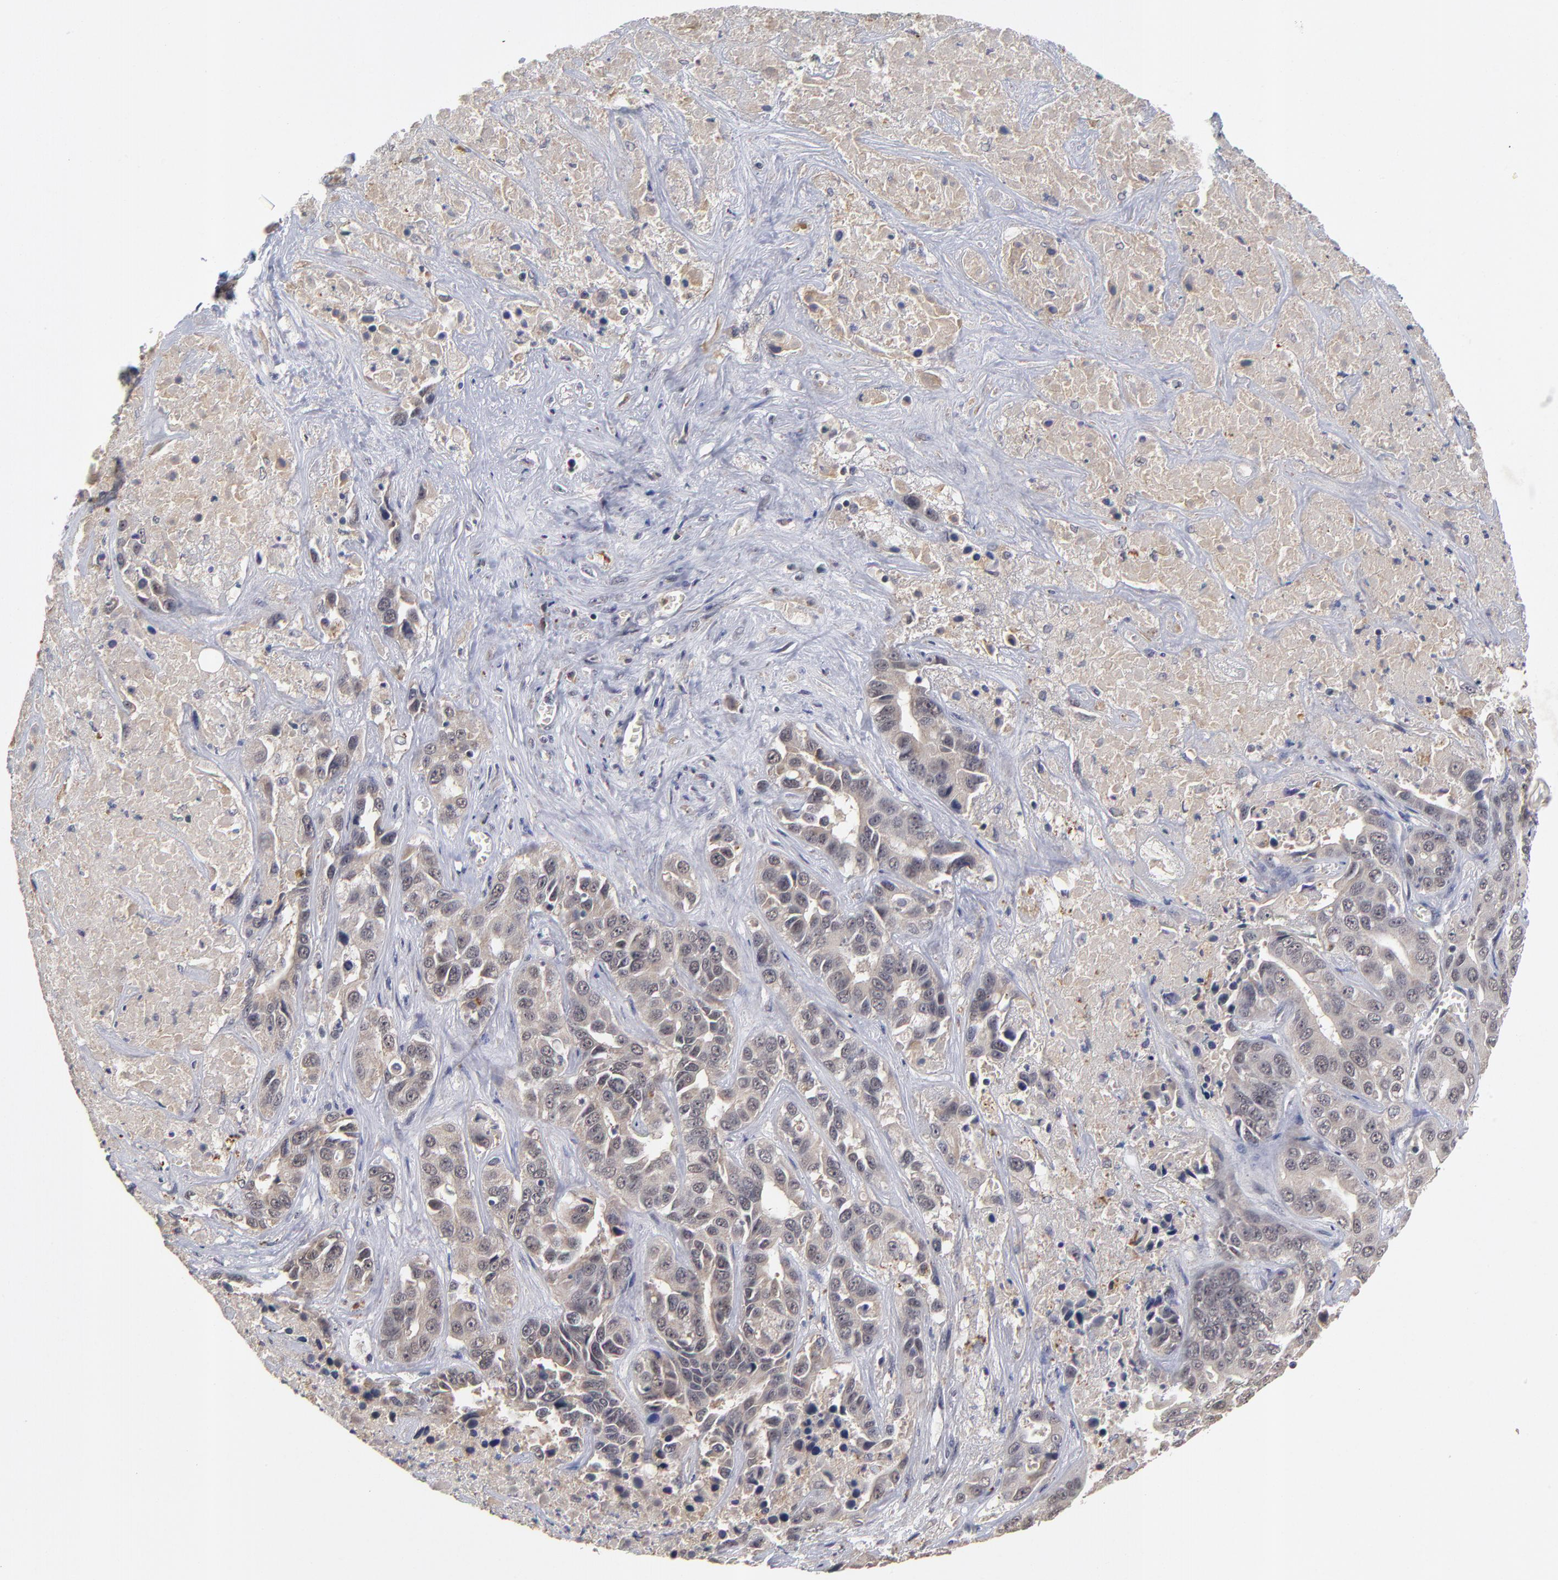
{"staining": {"intensity": "weak", "quantity": "<25%", "location": "cytoplasmic/membranous"}, "tissue": "liver cancer", "cell_type": "Tumor cells", "image_type": "cancer", "snomed": [{"axis": "morphology", "description": "Cholangiocarcinoma"}, {"axis": "topography", "description": "Liver"}], "caption": "The photomicrograph exhibits no staining of tumor cells in liver cancer. The staining was performed using DAB (3,3'-diaminobenzidine) to visualize the protein expression in brown, while the nuclei were stained in blue with hematoxylin (Magnification: 20x).", "gene": "WSB1", "patient": {"sex": "female", "age": 52}}